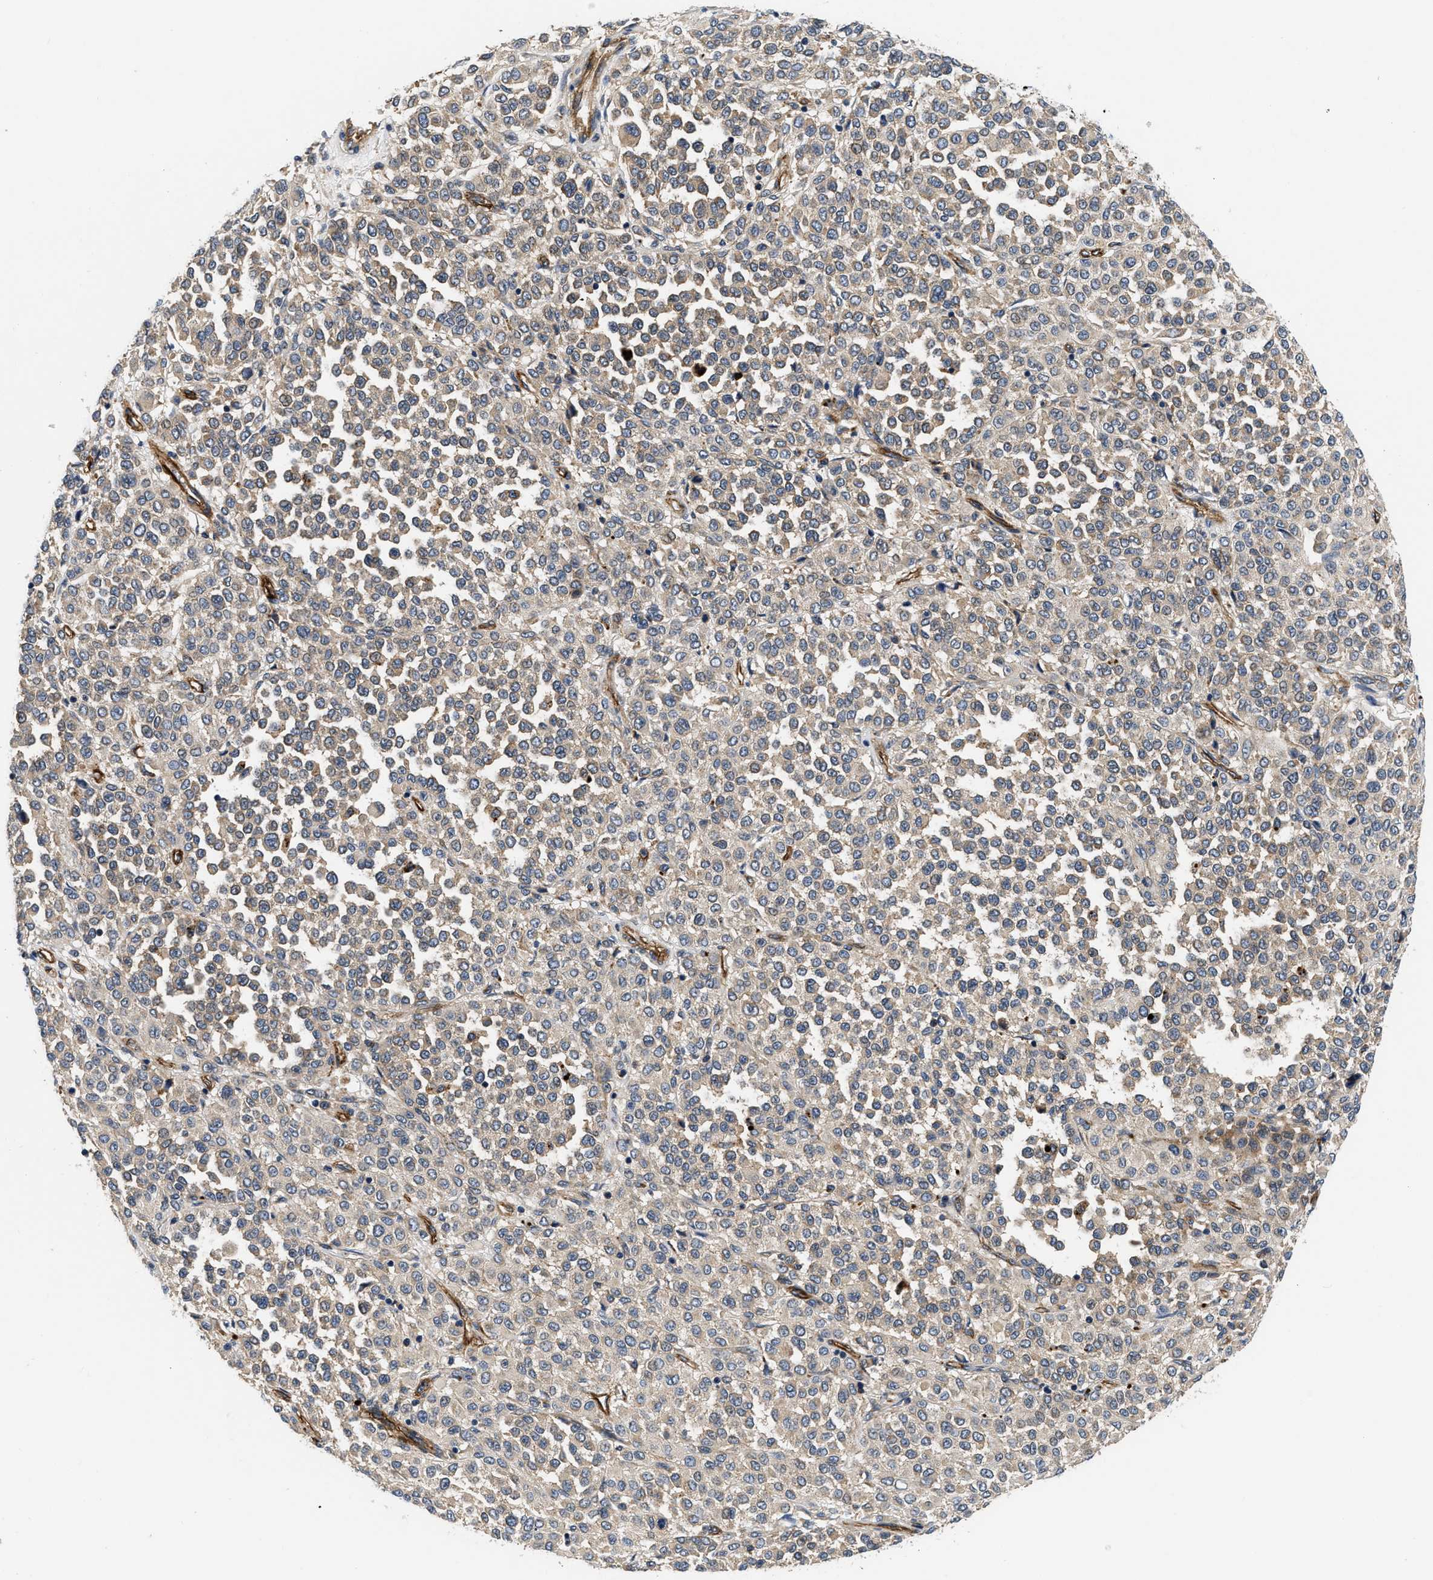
{"staining": {"intensity": "moderate", "quantity": "25%-75%", "location": "cytoplasmic/membranous"}, "tissue": "melanoma", "cell_type": "Tumor cells", "image_type": "cancer", "snomed": [{"axis": "morphology", "description": "Malignant melanoma, Metastatic site"}, {"axis": "topography", "description": "Pancreas"}], "caption": "Immunohistochemical staining of malignant melanoma (metastatic site) exhibits medium levels of moderate cytoplasmic/membranous protein staining in about 25%-75% of tumor cells.", "gene": "NME6", "patient": {"sex": "female", "age": 30}}